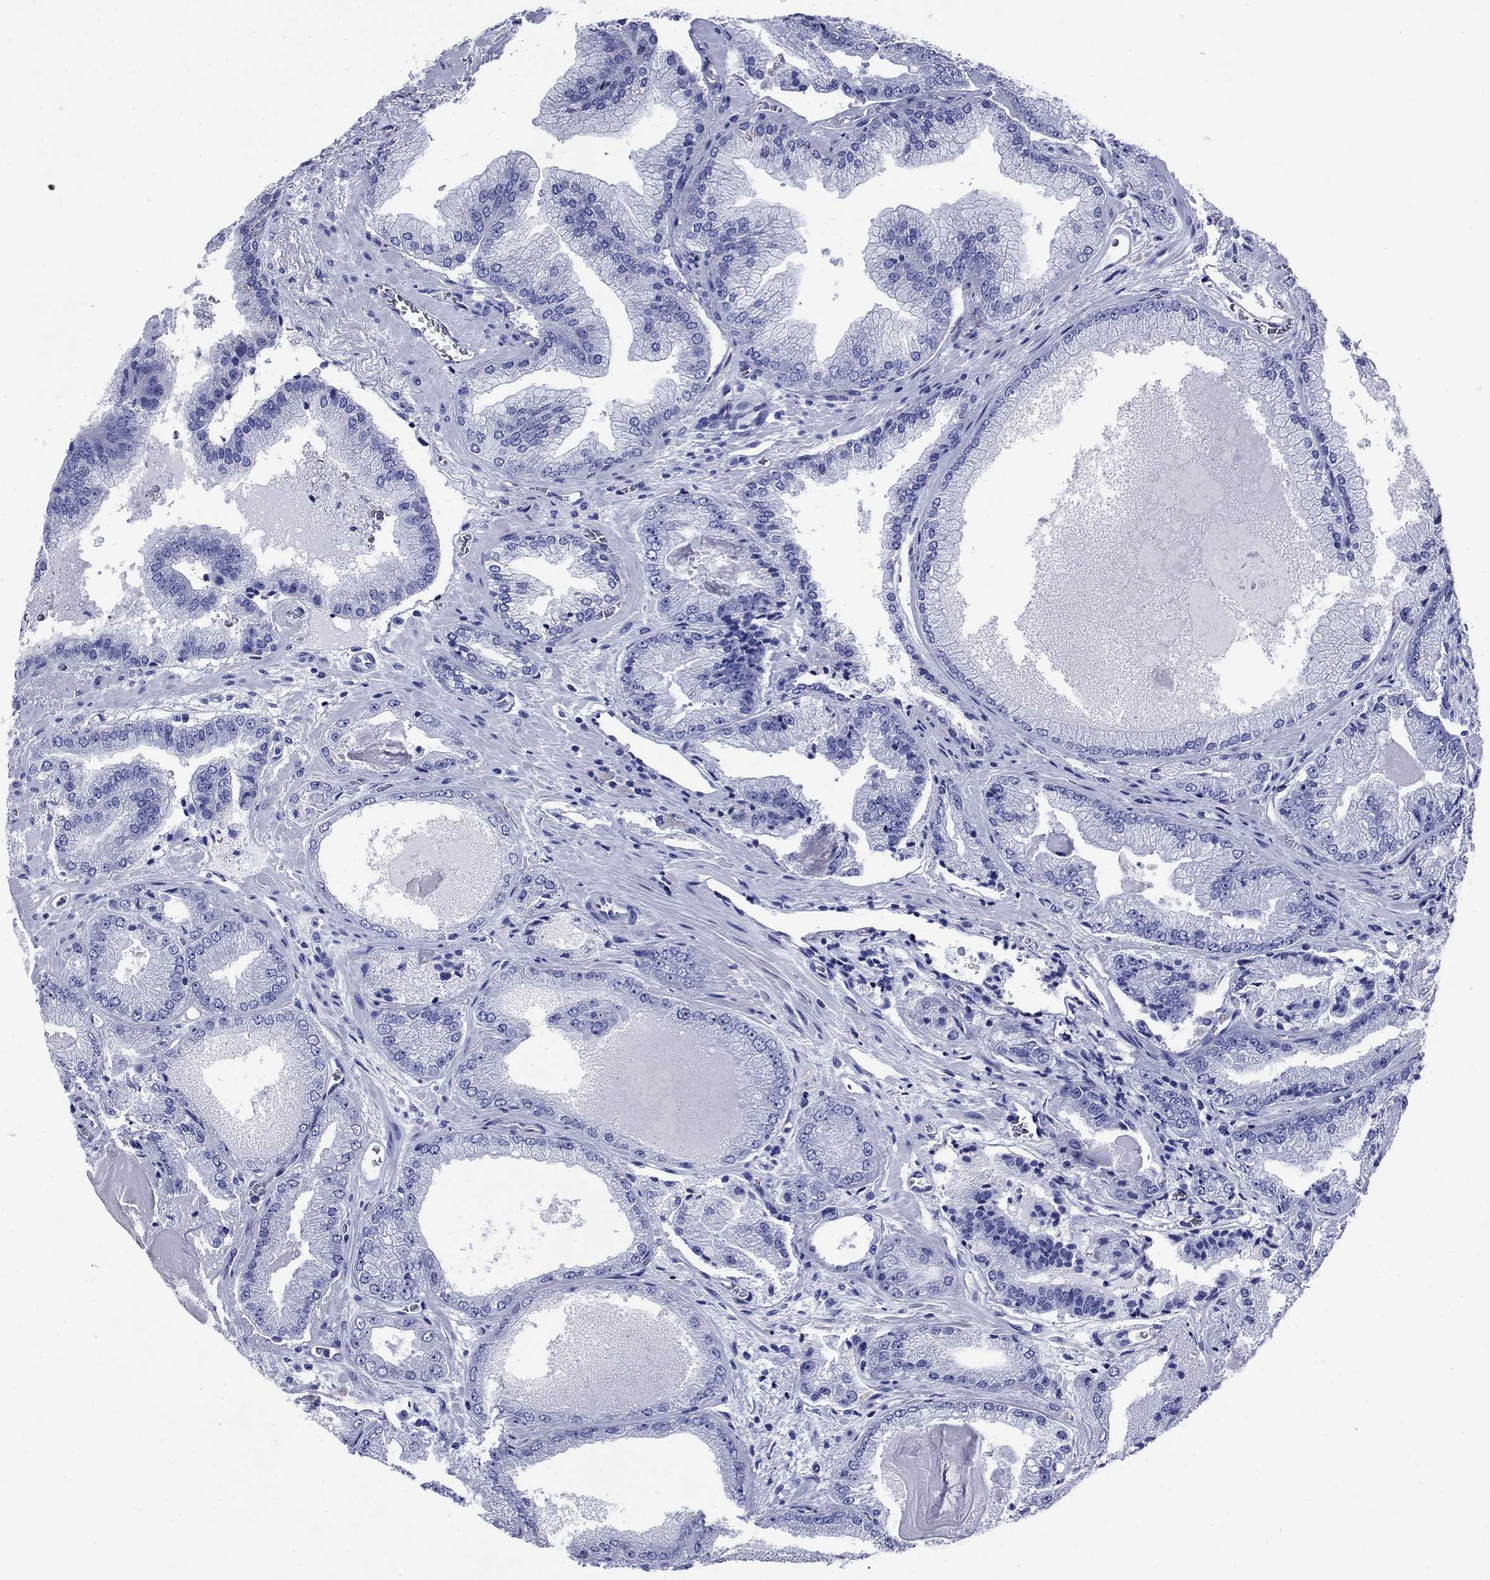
{"staining": {"intensity": "negative", "quantity": "none", "location": "none"}, "tissue": "prostate cancer", "cell_type": "Tumor cells", "image_type": "cancer", "snomed": [{"axis": "morphology", "description": "Adenocarcinoma, Low grade"}, {"axis": "topography", "description": "Prostate"}], "caption": "This is an immunohistochemistry histopathology image of human low-grade adenocarcinoma (prostate). There is no staining in tumor cells.", "gene": "SLC1A2", "patient": {"sex": "male", "age": 72}}